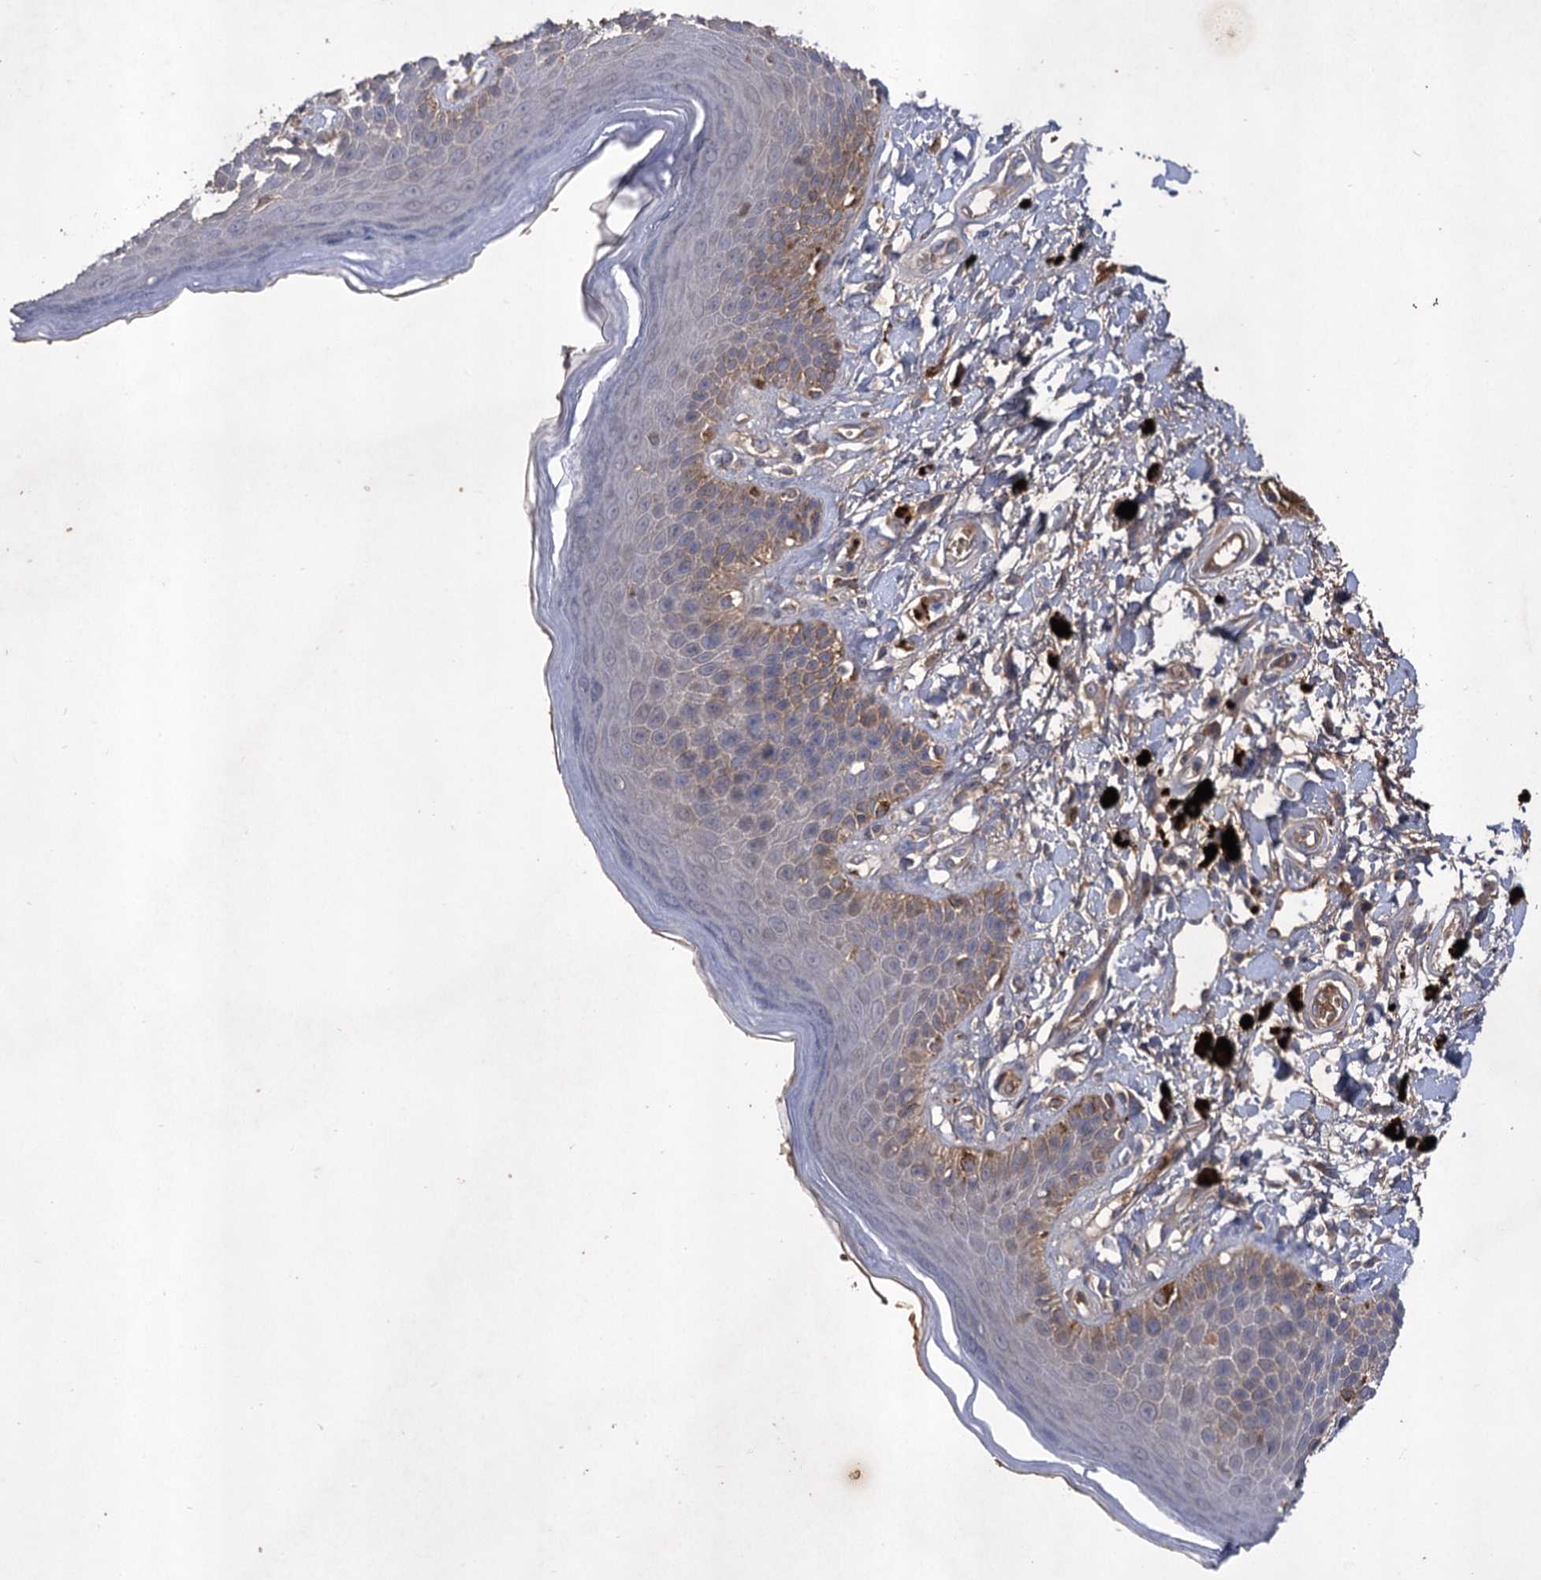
{"staining": {"intensity": "moderate", "quantity": "25%-75%", "location": "cytoplasmic/membranous"}, "tissue": "skin", "cell_type": "Epidermal cells", "image_type": "normal", "snomed": [{"axis": "morphology", "description": "Normal tissue, NOS"}, {"axis": "topography", "description": "Anal"}], "caption": "A brown stain highlights moderate cytoplasmic/membranous positivity of a protein in epidermal cells of unremarkable human skin. Using DAB (3,3'-diaminobenzidine) (brown) and hematoxylin (blue) stains, captured at high magnification using brightfield microscopy.", "gene": "USP50", "patient": {"sex": "female", "age": 78}}